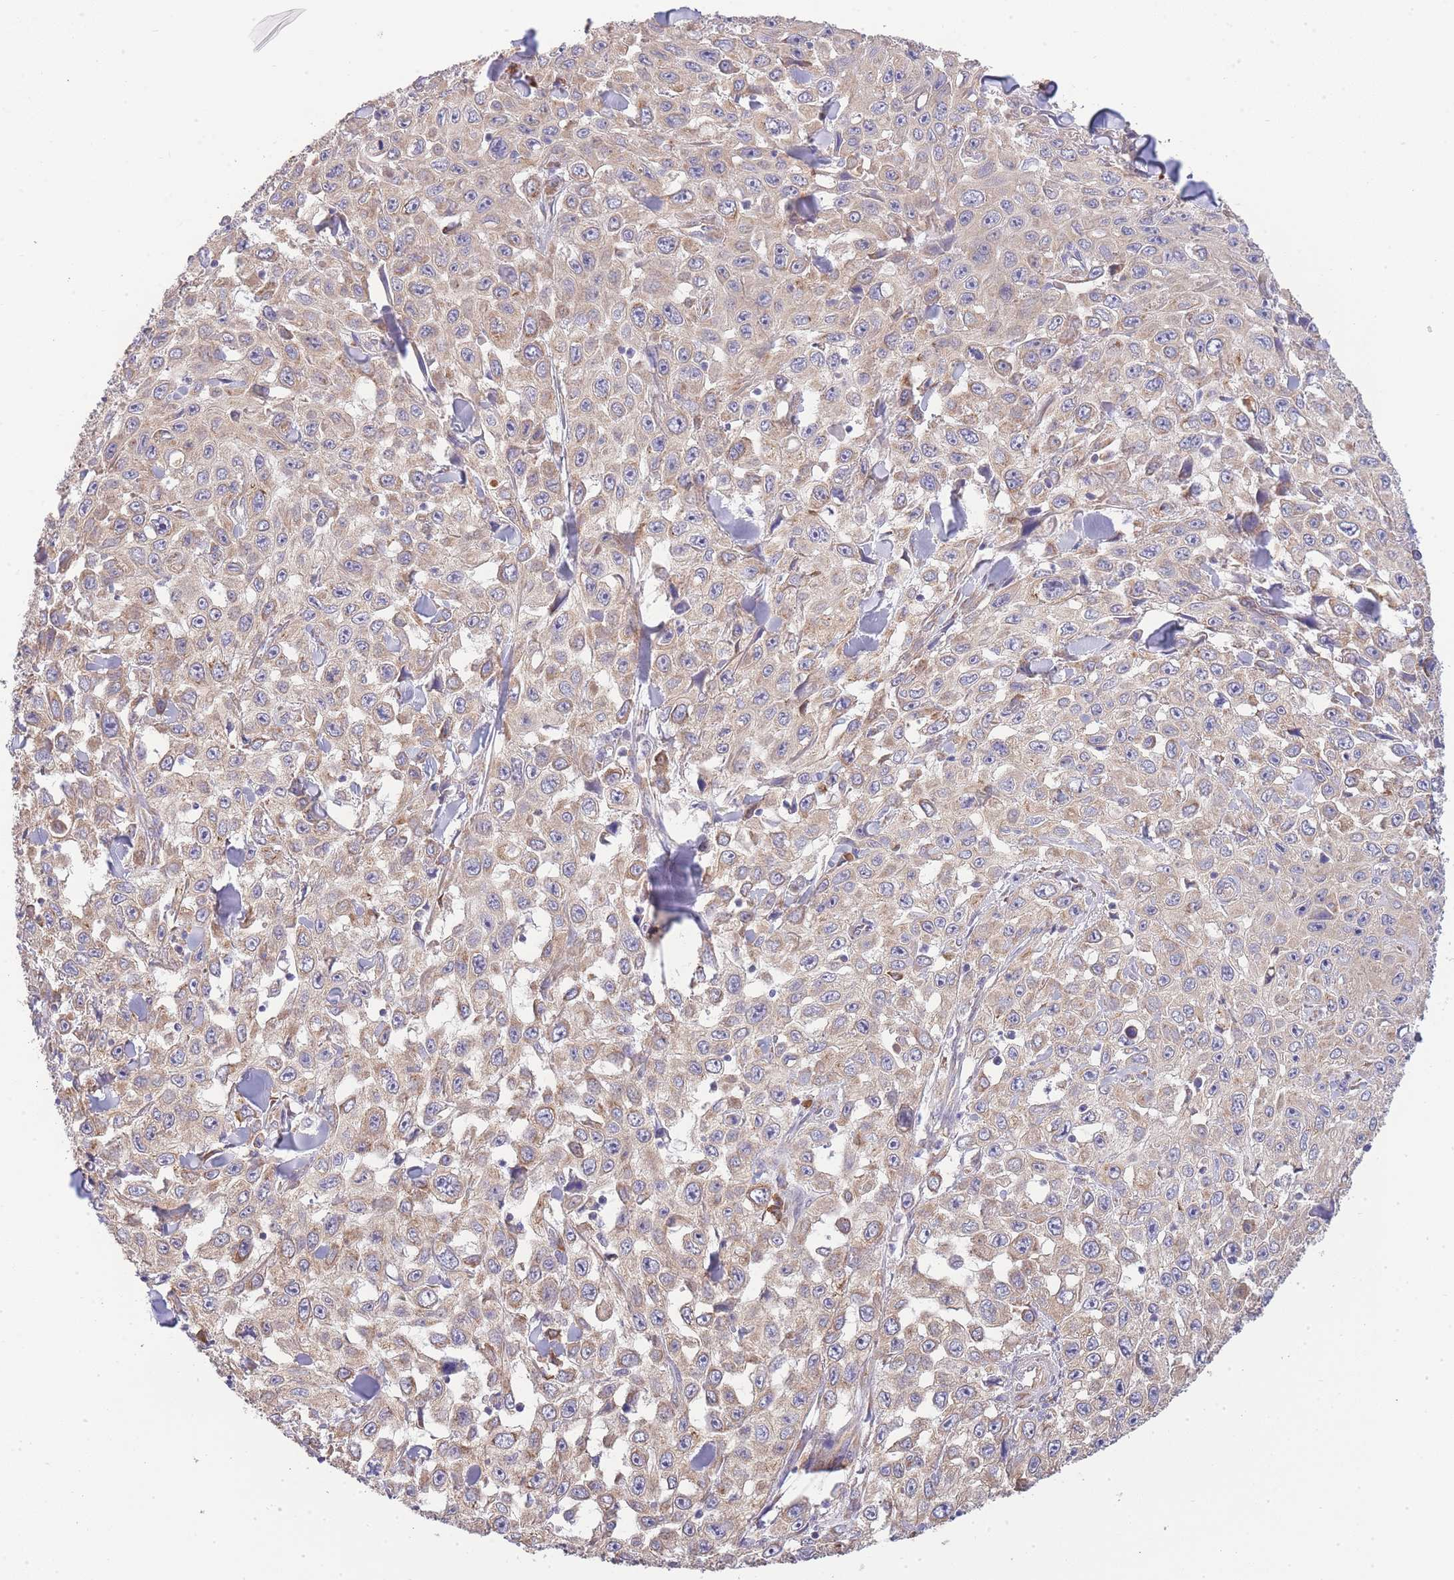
{"staining": {"intensity": "weak", "quantity": ">75%", "location": "cytoplasmic/membranous"}, "tissue": "skin cancer", "cell_type": "Tumor cells", "image_type": "cancer", "snomed": [{"axis": "morphology", "description": "Squamous cell carcinoma, NOS"}, {"axis": "topography", "description": "Skin"}], "caption": "Immunohistochemistry staining of skin cancer, which exhibits low levels of weak cytoplasmic/membranous positivity in approximately >75% of tumor cells indicating weak cytoplasmic/membranous protein positivity. The staining was performed using DAB (brown) for protein detection and nuclei were counterstained in hematoxylin (blue).", "gene": "BEX1", "patient": {"sex": "male", "age": 82}}